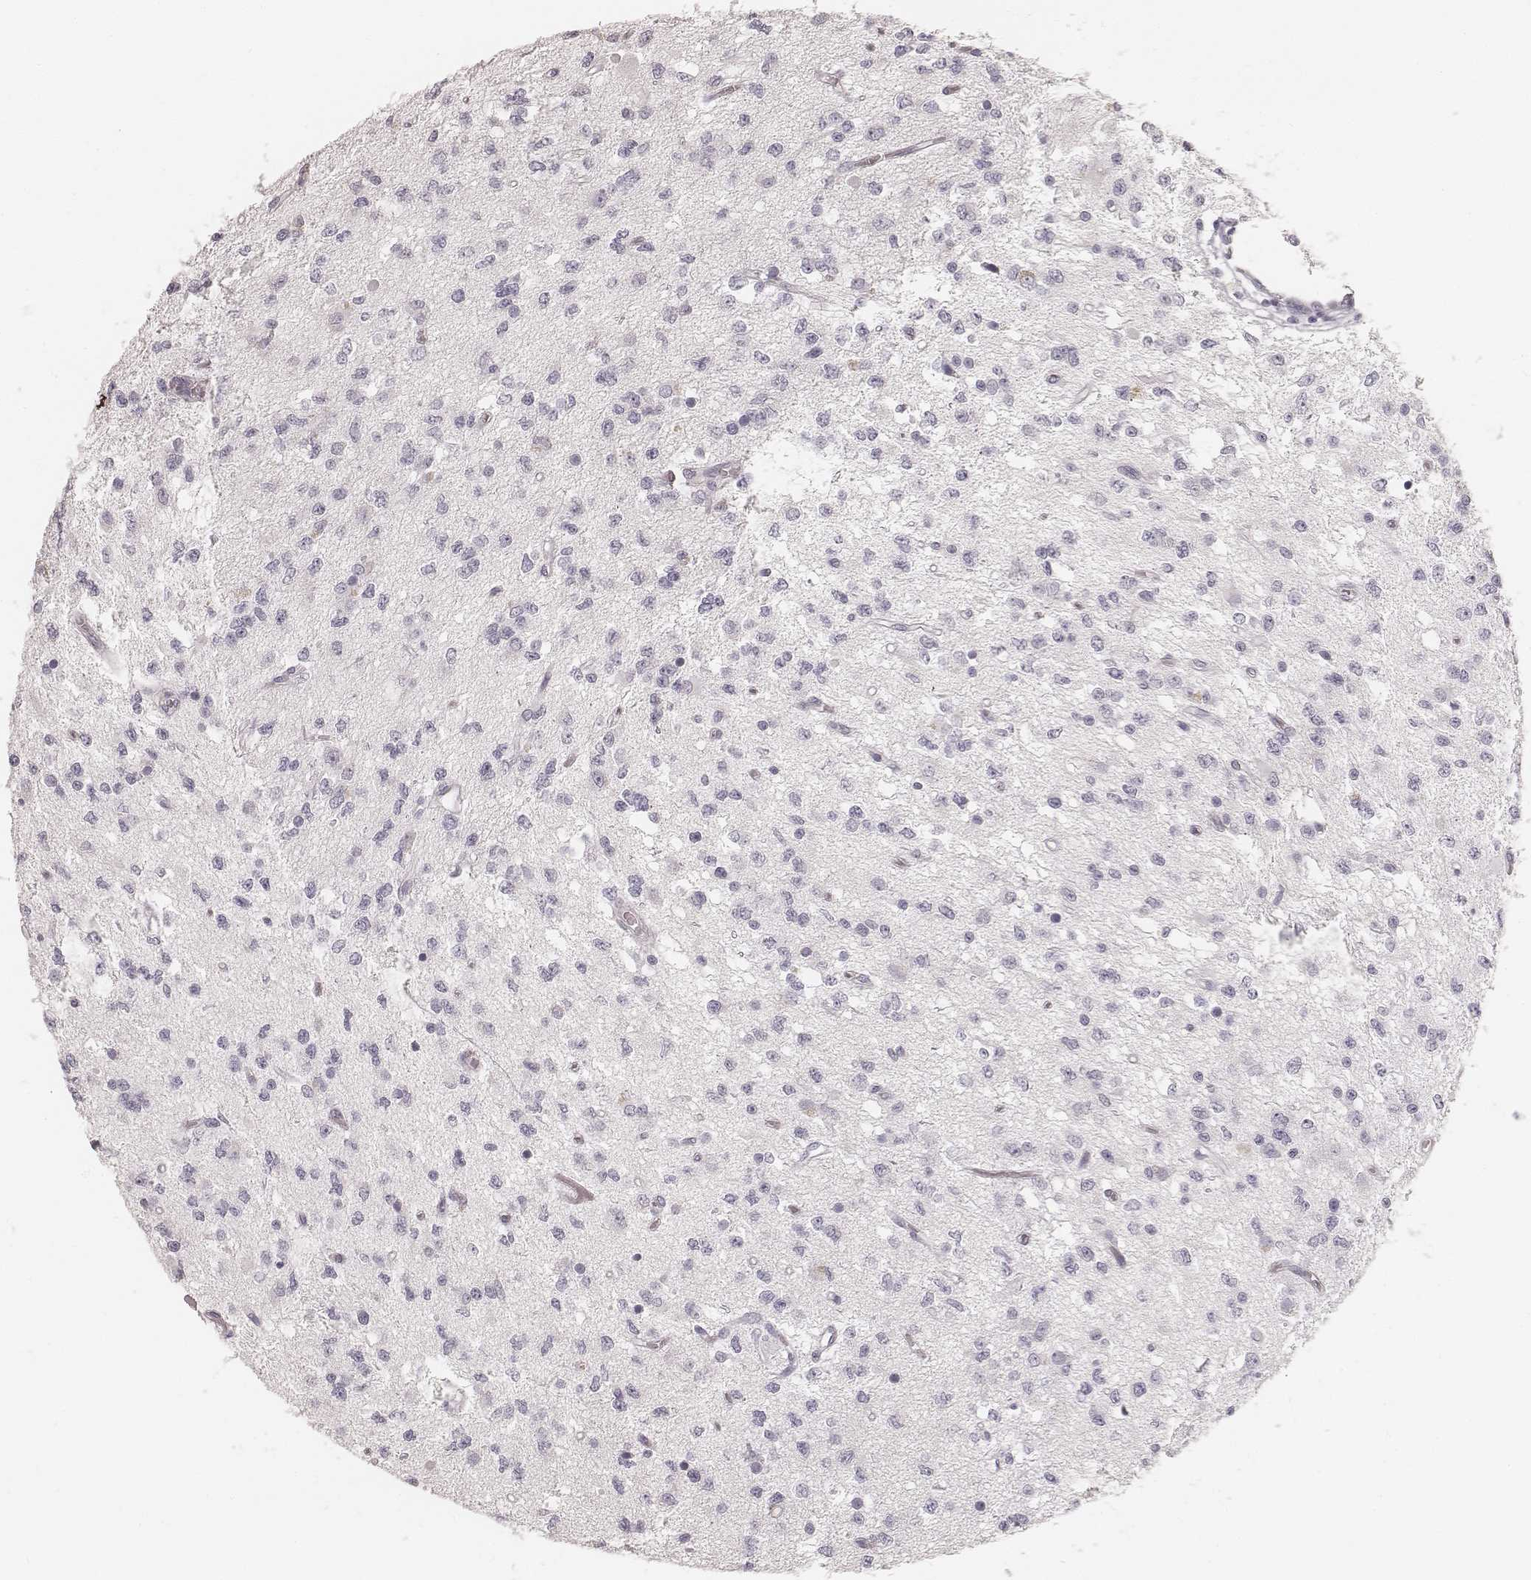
{"staining": {"intensity": "negative", "quantity": "none", "location": "none"}, "tissue": "glioma", "cell_type": "Tumor cells", "image_type": "cancer", "snomed": [{"axis": "morphology", "description": "Glioma, malignant, Low grade"}, {"axis": "topography", "description": "Brain"}], "caption": "The image displays no staining of tumor cells in malignant low-grade glioma.", "gene": "HNF4G", "patient": {"sex": "female", "age": 45}}